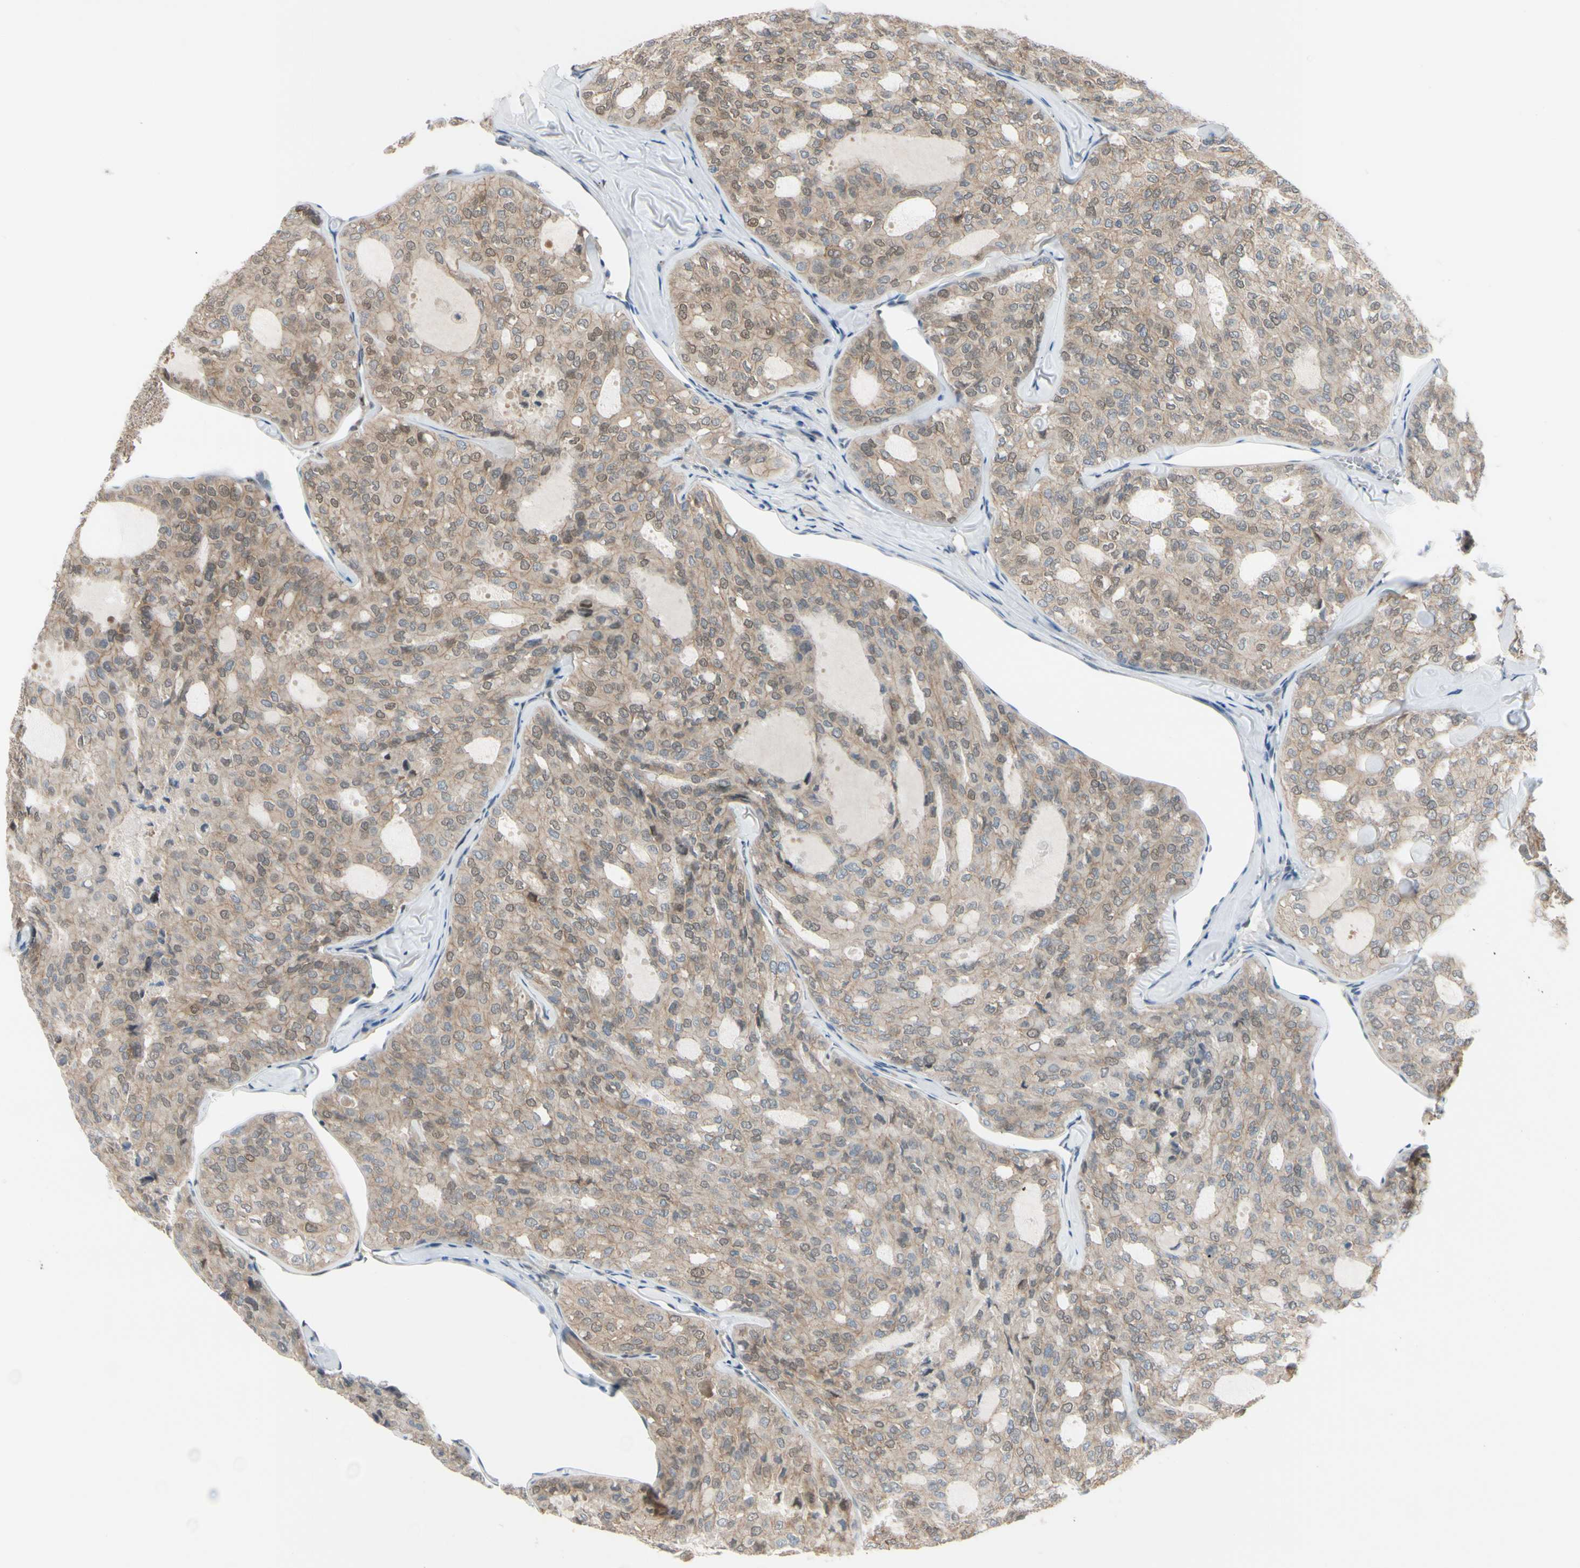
{"staining": {"intensity": "weak", "quantity": ">75%", "location": "cytoplasmic/membranous,nuclear"}, "tissue": "thyroid cancer", "cell_type": "Tumor cells", "image_type": "cancer", "snomed": [{"axis": "morphology", "description": "Follicular adenoma carcinoma, NOS"}, {"axis": "topography", "description": "Thyroid gland"}], "caption": "High-magnification brightfield microscopy of thyroid cancer stained with DAB (3,3'-diaminobenzidine) (brown) and counterstained with hematoxylin (blue). tumor cells exhibit weak cytoplasmic/membranous and nuclear staining is seen in about>75% of cells.", "gene": "PTTG1", "patient": {"sex": "male", "age": 75}}